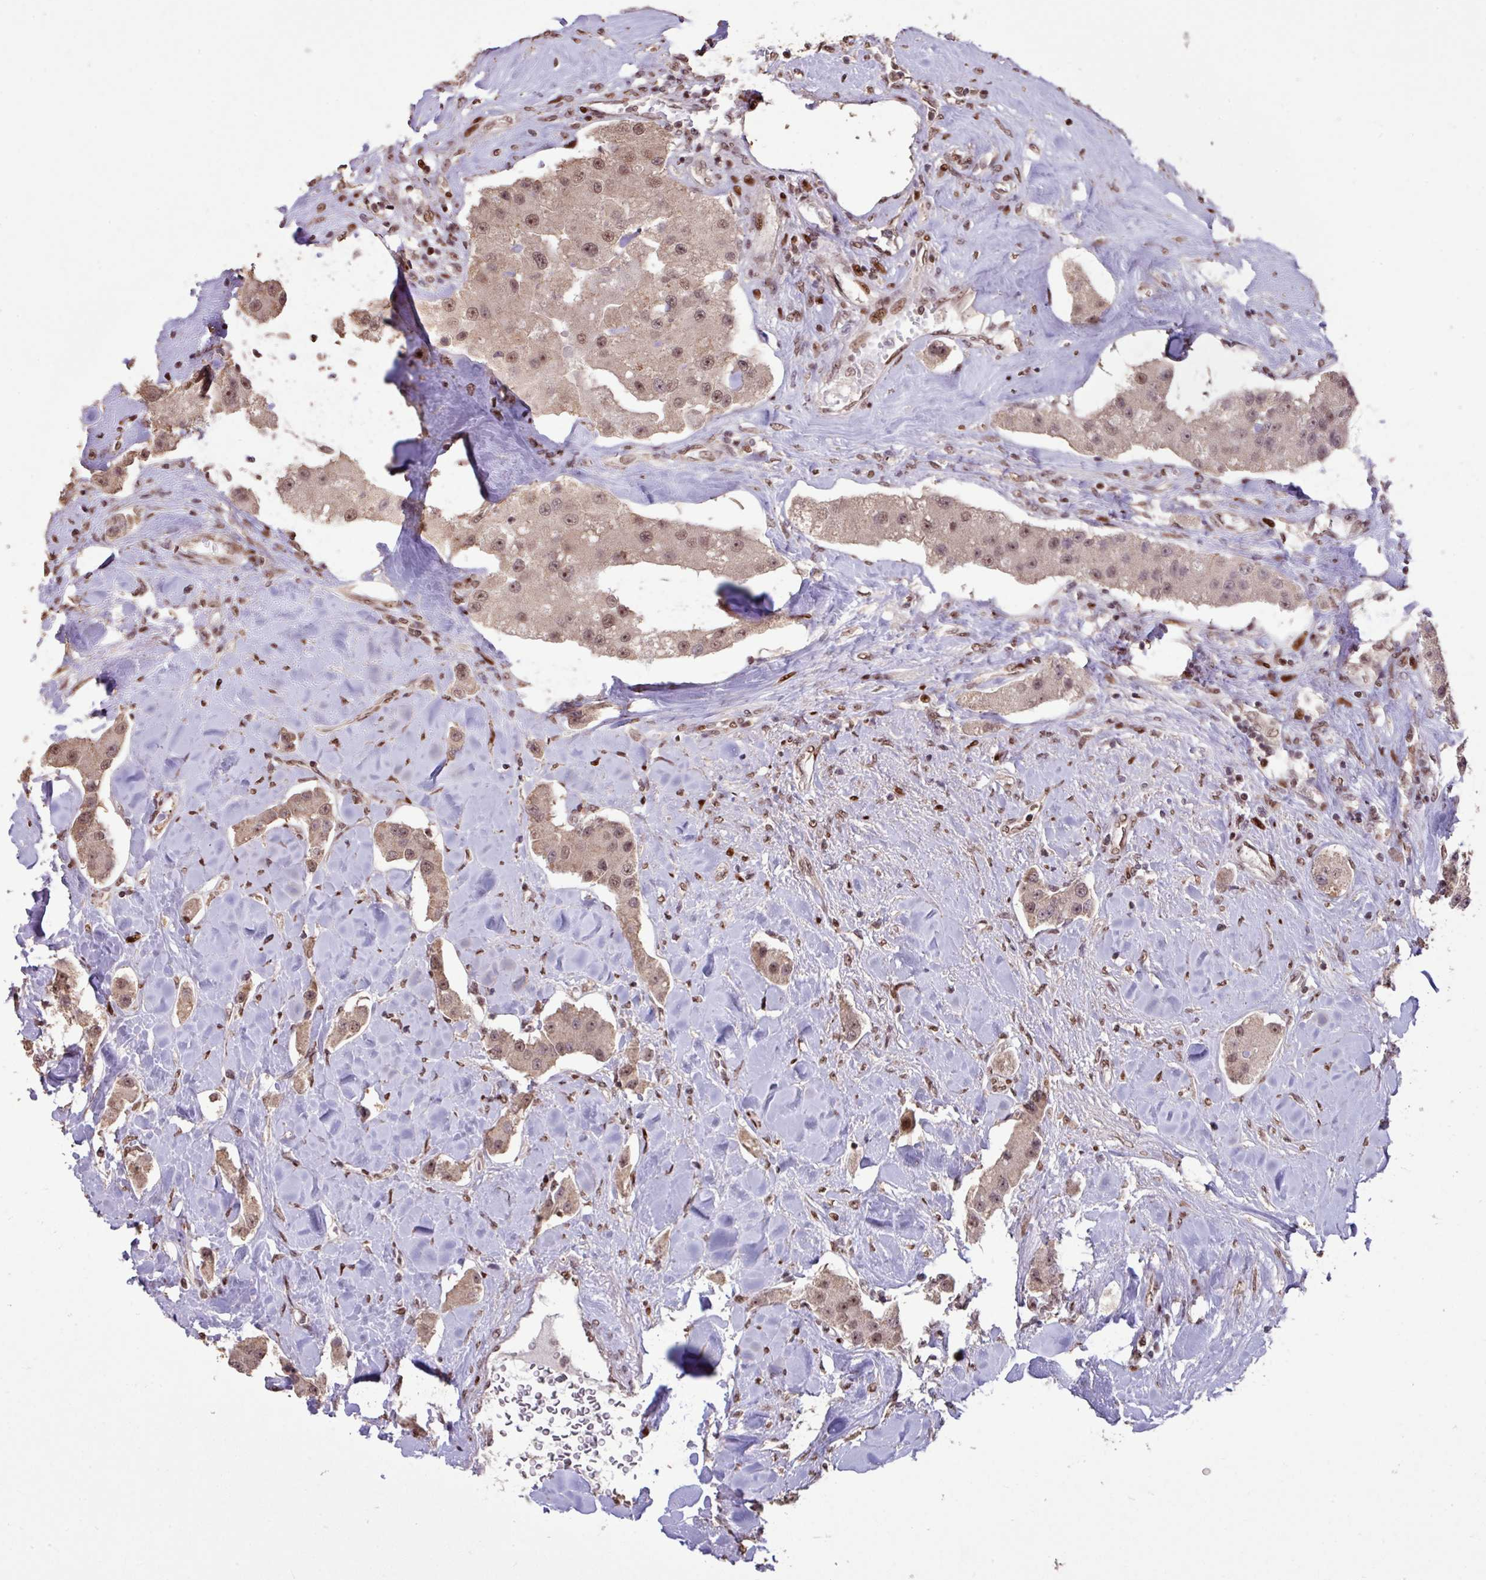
{"staining": {"intensity": "weak", "quantity": ">75%", "location": "cytoplasmic/membranous,nuclear"}, "tissue": "carcinoid", "cell_type": "Tumor cells", "image_type": "cancer", "snomed": [{"axis": "morphology", "description": "Carcinoid, malignant, NOS"}, {"axis": "topography", "description": "Pancreas"}], "caption": "This histopathology image shows IHC staining of human carcinoid (malignant), with low weak cytoplasmic/membranous and nuclear expression in about >75% of tumor cells.", "gene": "ZNF709", "patient": {"sex": "male", "age": 41}}